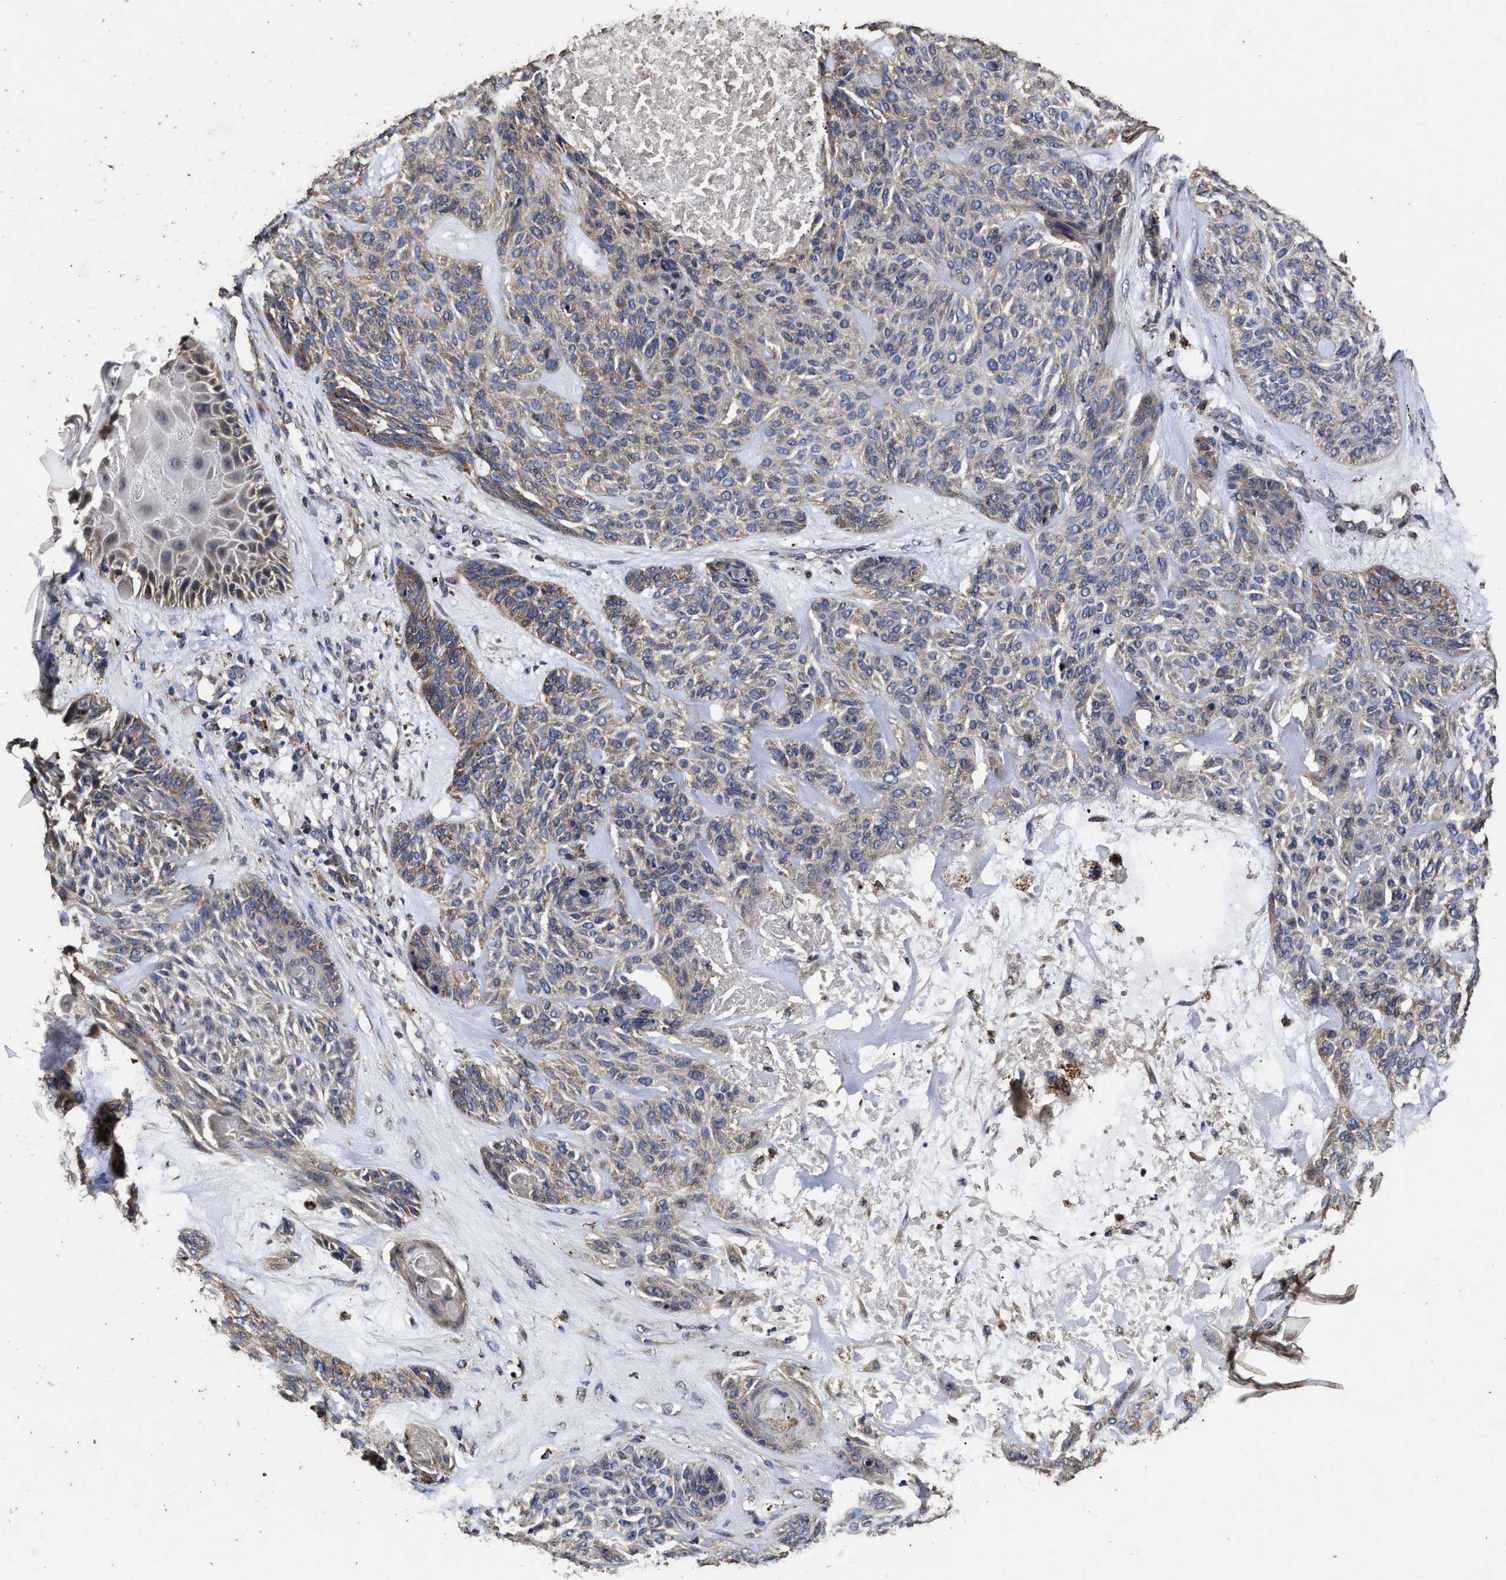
{"staining": {"intensity": "weak", "quantity": "25%-75%", "location": "cytoplasmic/membranous"}, "tissue": "skin cancer", "cell_type": "Tumor cells", "image_type": "cancer", "snomed": [{"axis": "morphology", "description": "Basal cell carcinoma"}, {"axis": "topography", "description": "Skin"}], "caption": "Protein expression analysis of human skin basal cell carcinoma reveals weak cytoplasmic/membranous expression in approximately 25%-75% of tumor cells. (Stains: DAB (3,3'-diaminobenzidine) in brown, nuclei in blue, Microscopy: brightfield microscopy at high magnification).", "gene": "PPM1K", "patient": {"sex": "male", "age": 55}}